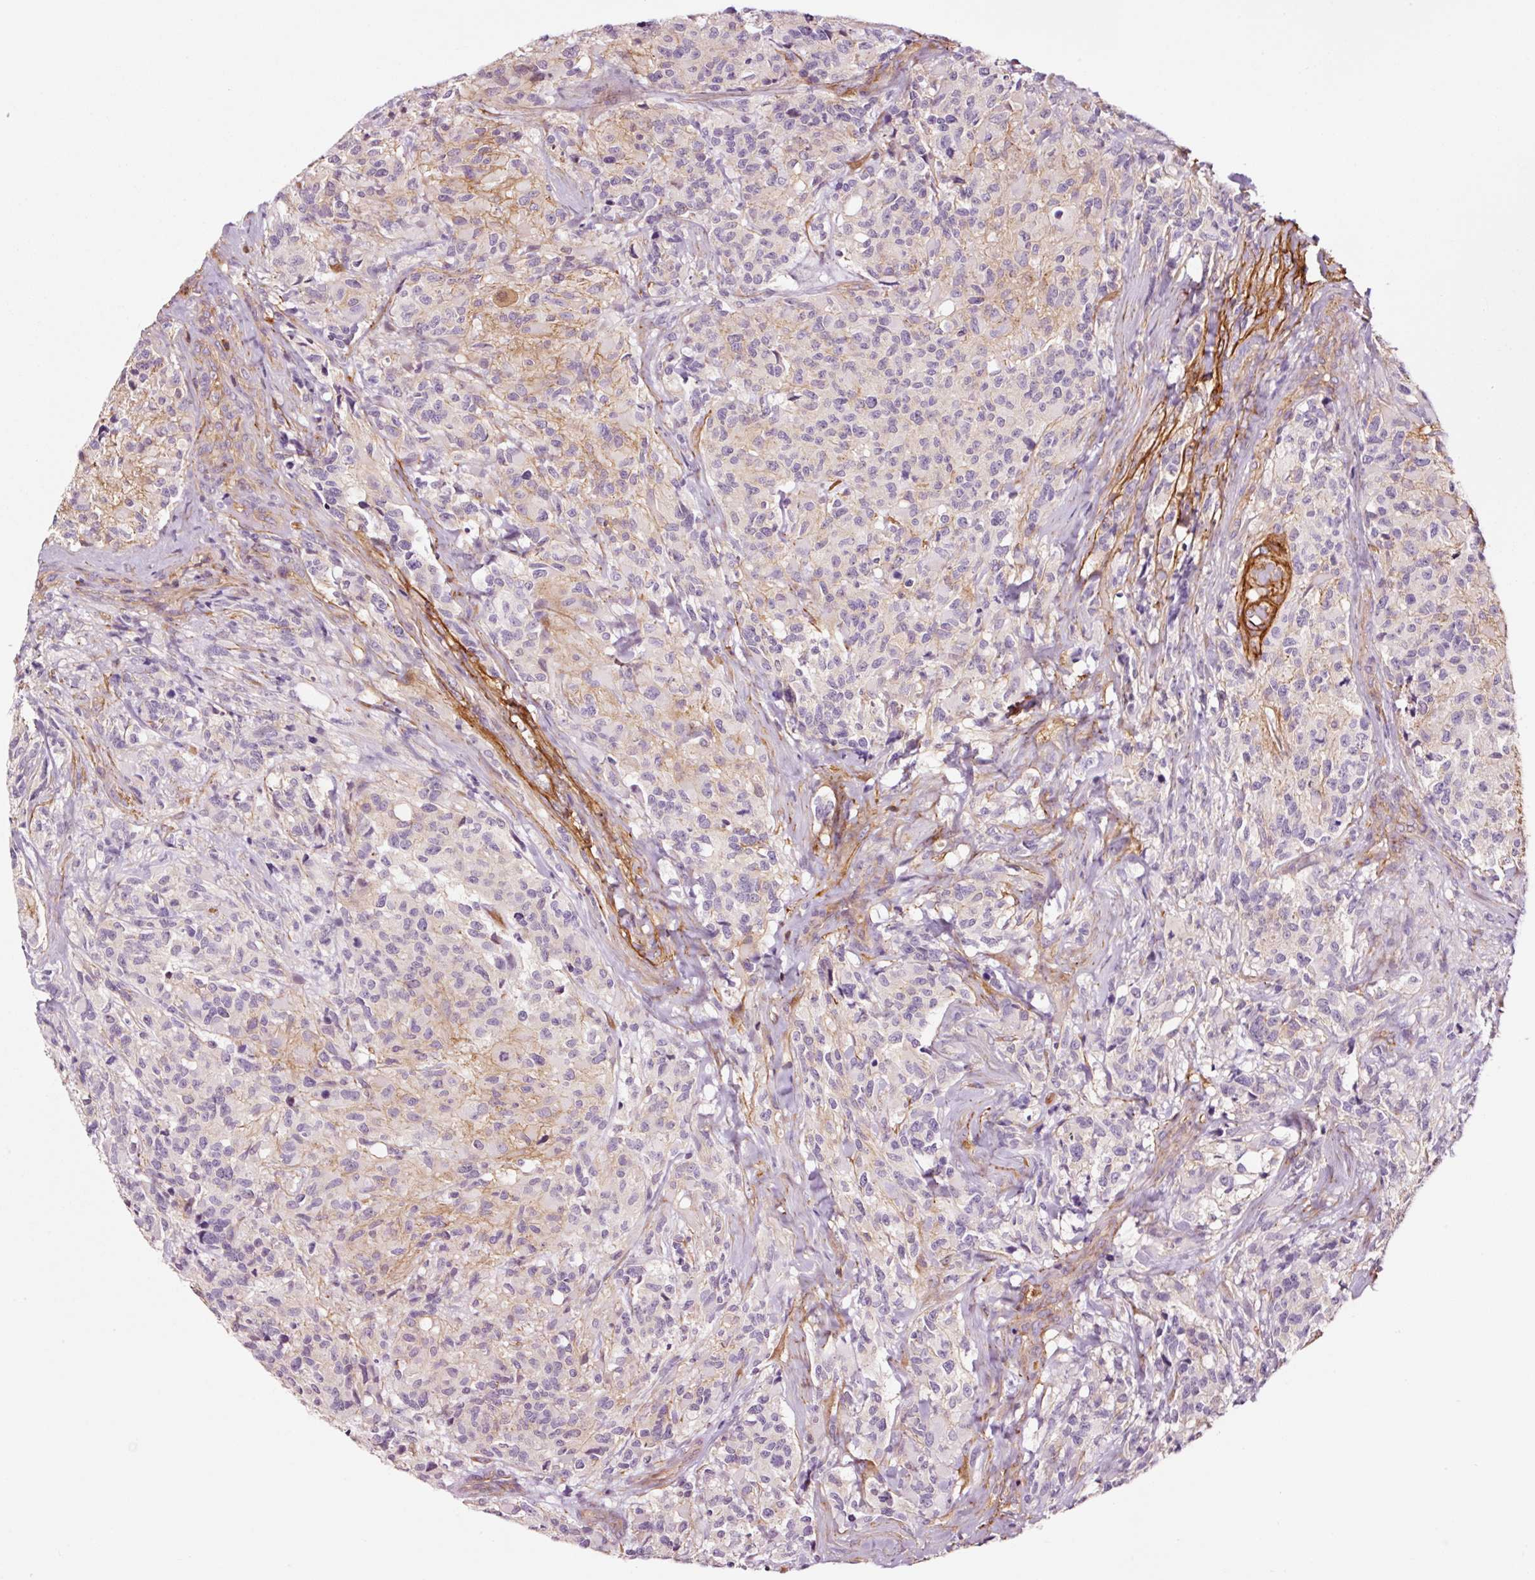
{"staining": {"intensity": "negative", "quantity": "none", "location": "none"}, "tissue": "glioma", "cell_type": "Tumor cells", "image_type": "cancer", "snomed": [{"axis": "morphology", "description": "Glioma, malignant, High grade"}, {"axis": "topography", "description": "Brain"}], "caption": "DAB immunohistochemical staining of high-grade glioma (malignant) shows no significant expression in tumor cells.", "gene": "ADD3", "patient": {"sex": "female", "age": 67}}